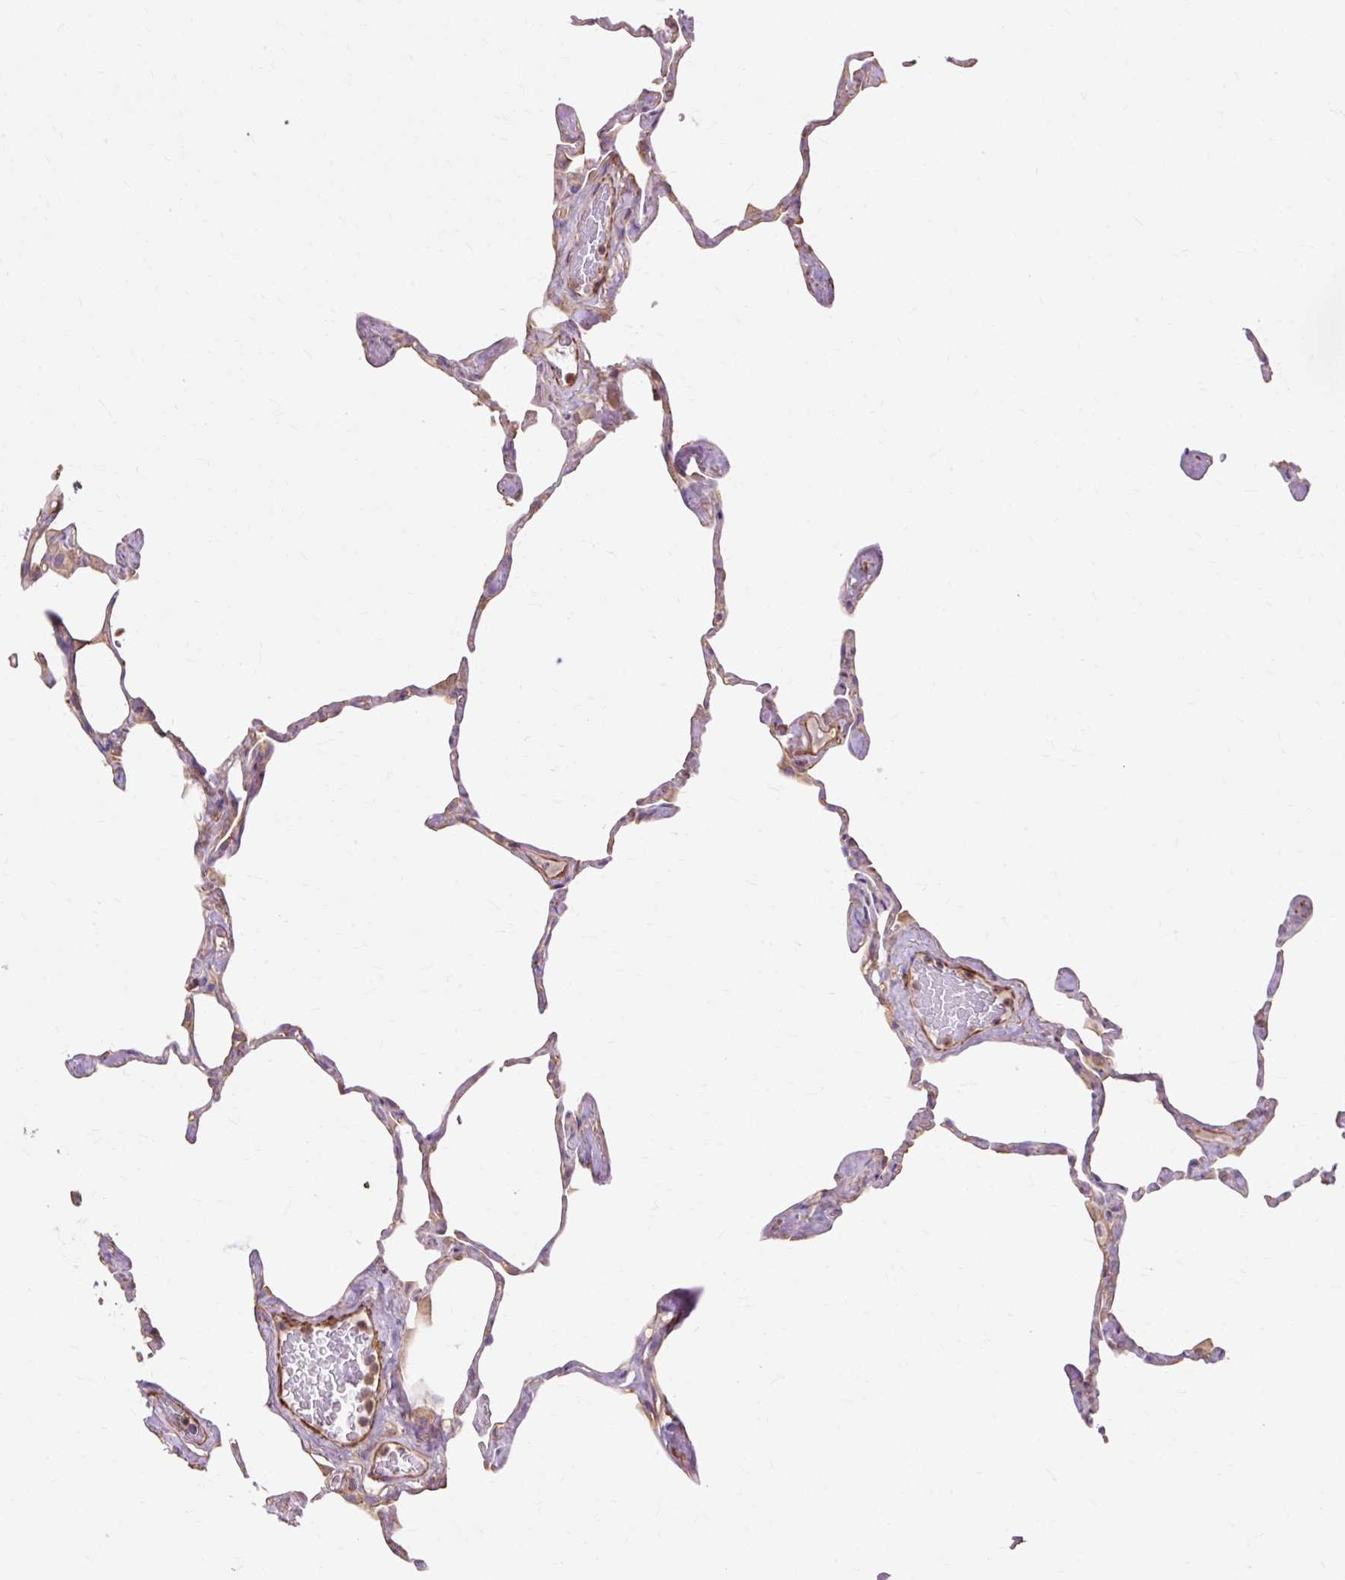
{"staining": {"intensity": "moderate", "quantity": "25%-75%", "location": "cytoplasmic/membranous"}, "tissue": "lung", "cell_type": "Alveolar cells", "image_type": "normal", "snomed": [{"axis": "morphology", "description": "Normal tissue, NOS"}, {"axis": "topography", "description": "Lung"}], "caption": "This micrograph displays immunohistochemistry staining of benign lung, with medium moderate cytoplasmic/membranous staining in about 25%-75% of alveolar cells.", "gene": "TBC1D2B", "patient": {"sex": "male", "age": 65}}